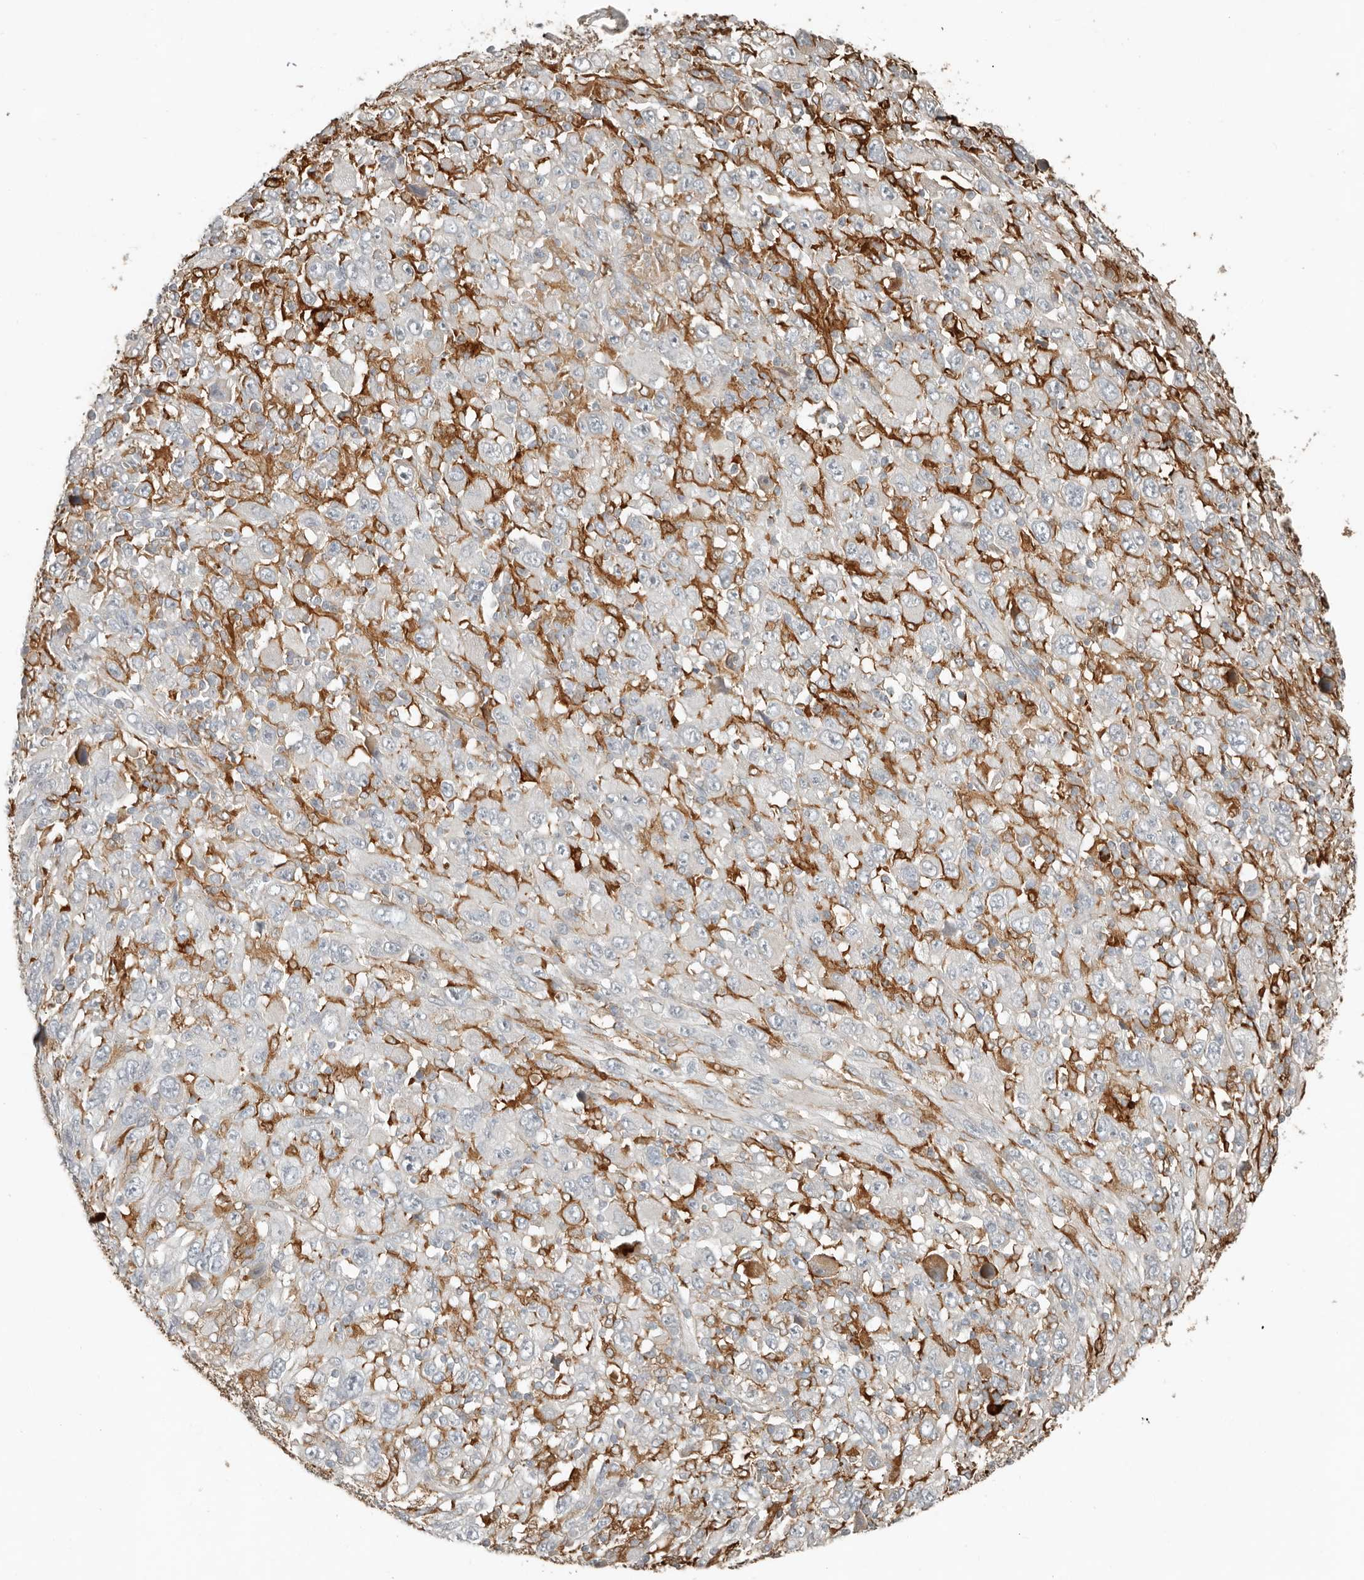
{"staining": {"intensity": "negative", "quantity": "none", "location": "none"}, "tissue": "melanoma", "cell_type": "Tumor cells", "image_type": "cancer", "snomed": [{"axis": "morphology", "description": "Malignant melanoma, Metastatic site"}, {"axis": "topography", "description": "Skin"}], "caption": "Tumor cells show no significant protein positivity in melanoma. (DAB (3,3'-diaminobenzidine) immunohistochemistry, high magnification).", "gene": "KLHL38", "patient": {"sex": "female", "age": 56}}